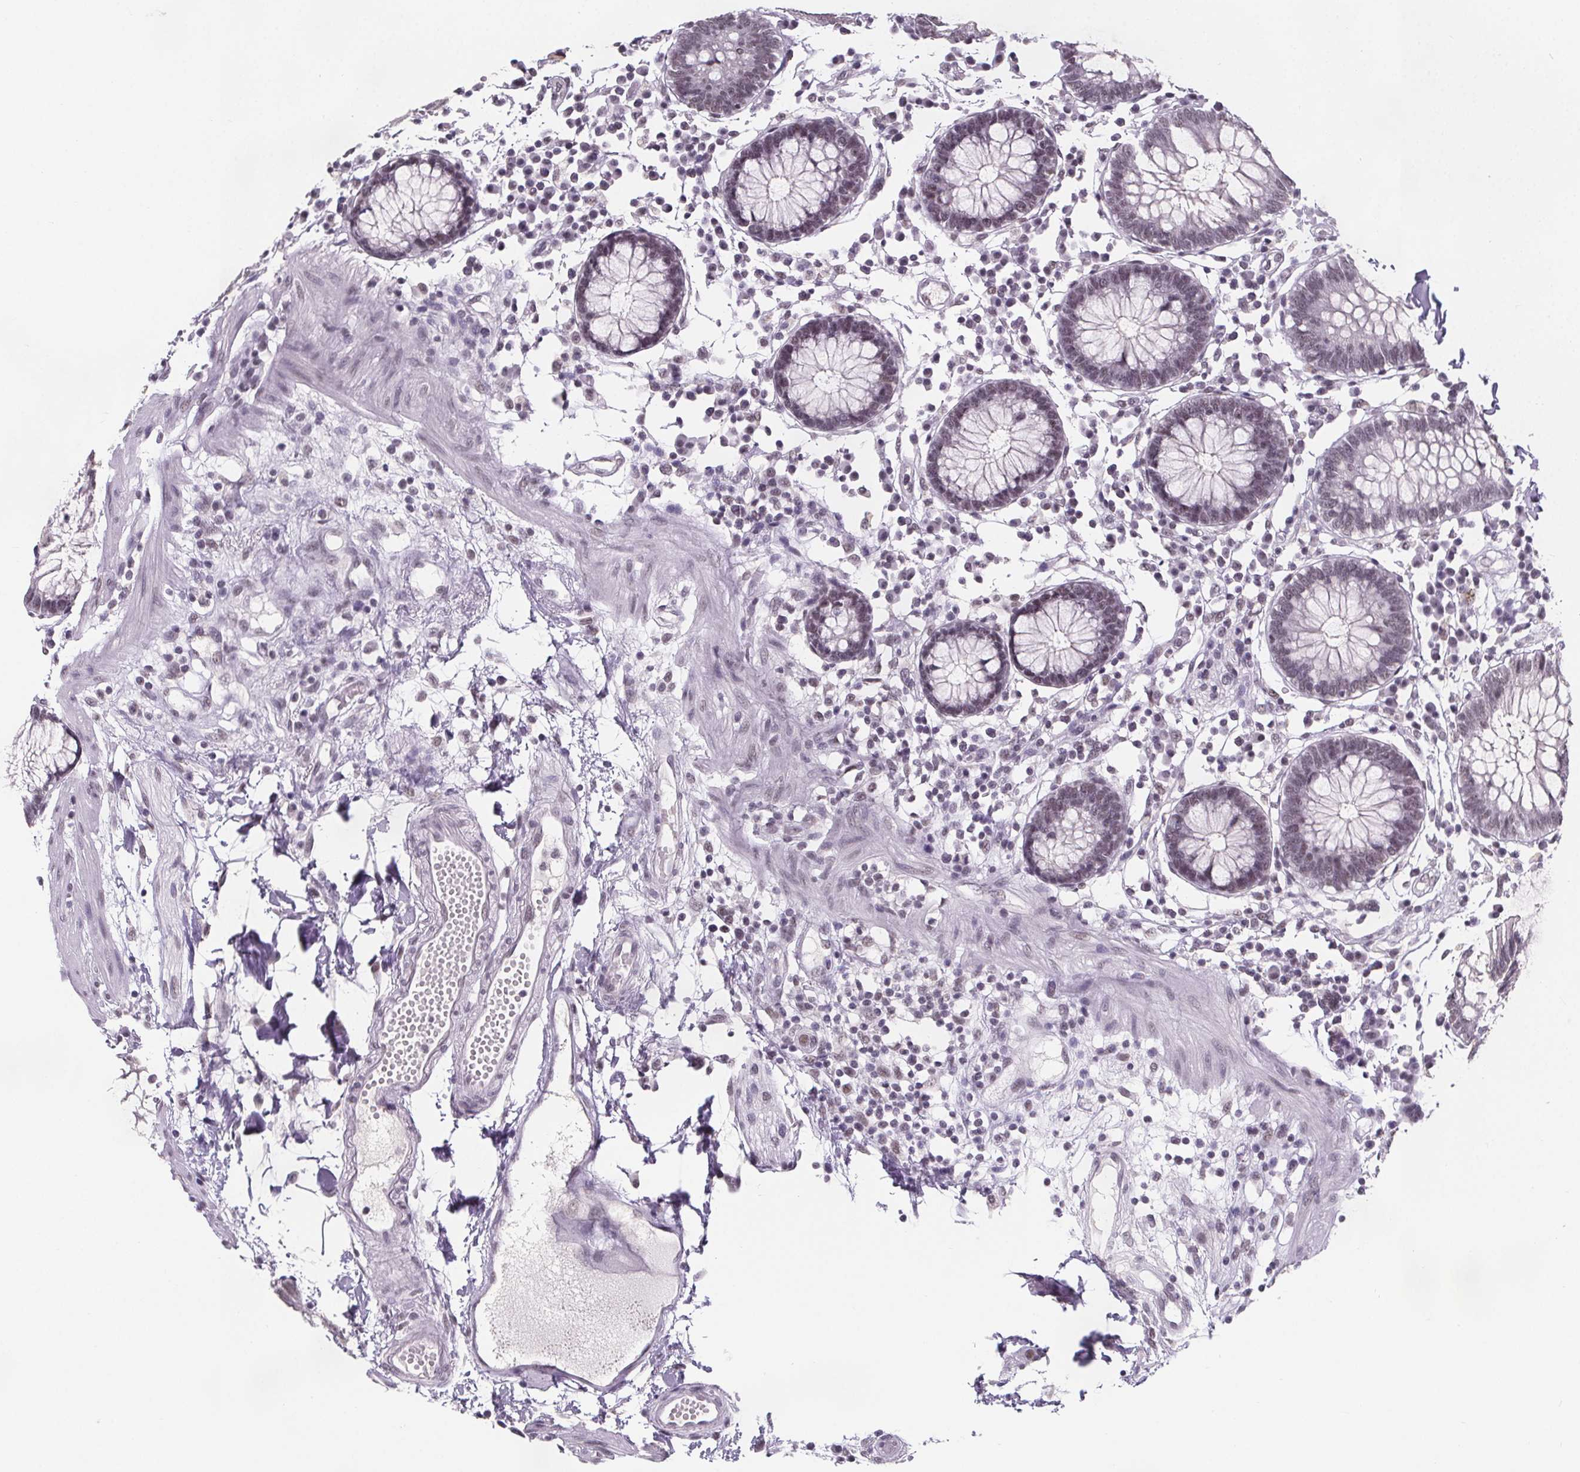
{"staining": {"intensity": "negative", "quantity": "none", "location": "none"}, "tissue": "colon", "cell_type": "Endothelial cells", "image_type": "normal", "snomed": [{"axis": "morphology", "description": "Normal tissue, NOS"}, {"axis": "morphology", "description": "Adenocarcinoma, NOS"}, {"axis": "topography", "description": "Colon"}], "caption": "An image of colon stained for a protein shows no brown staining in endothelial cells.", "gene": "ZNF572", "patient": {"sex": "male", "age": 83}}